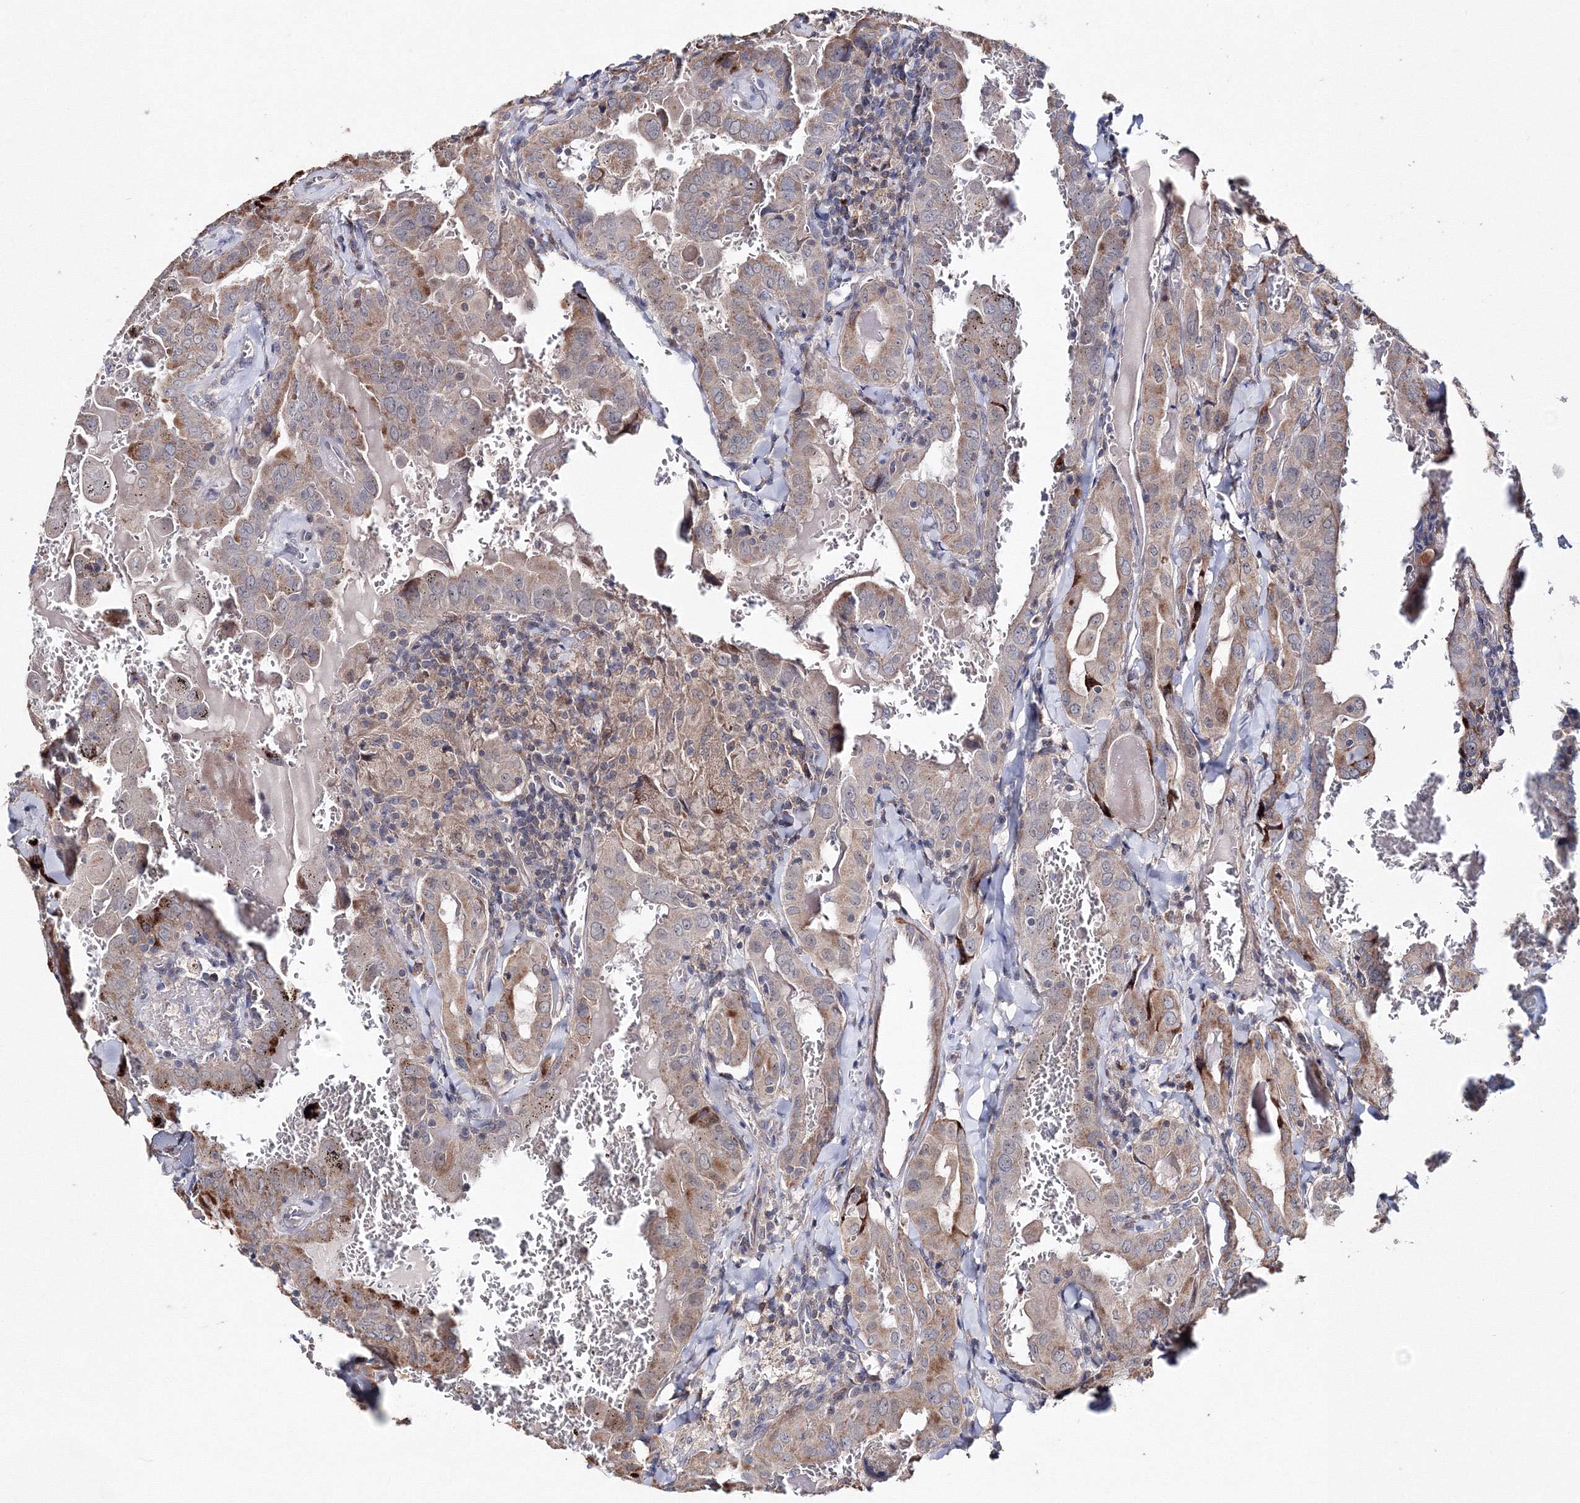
{"staining": {"intensity": "moderate", "quantity": "<25%", "location": "cytoplasmic/membranous"}, "tissue": "thyroid cancer", "cell_type": "Tumor cells", "image_type": "cancer", "snomed": [{"axis": "morphology", "description": "Papillary adenocarcinoma, NOS"}, {"axis": "topography", "description": "Thyroid gland"}], "caption": "Brown immunohistochemical staining in thyroid cancer displays moderate cytoplasmic/membranous expression in about <25% of tumor cells.", "gene": "PPP2R2B", "patient": {"sex": "female", "age": 72}}